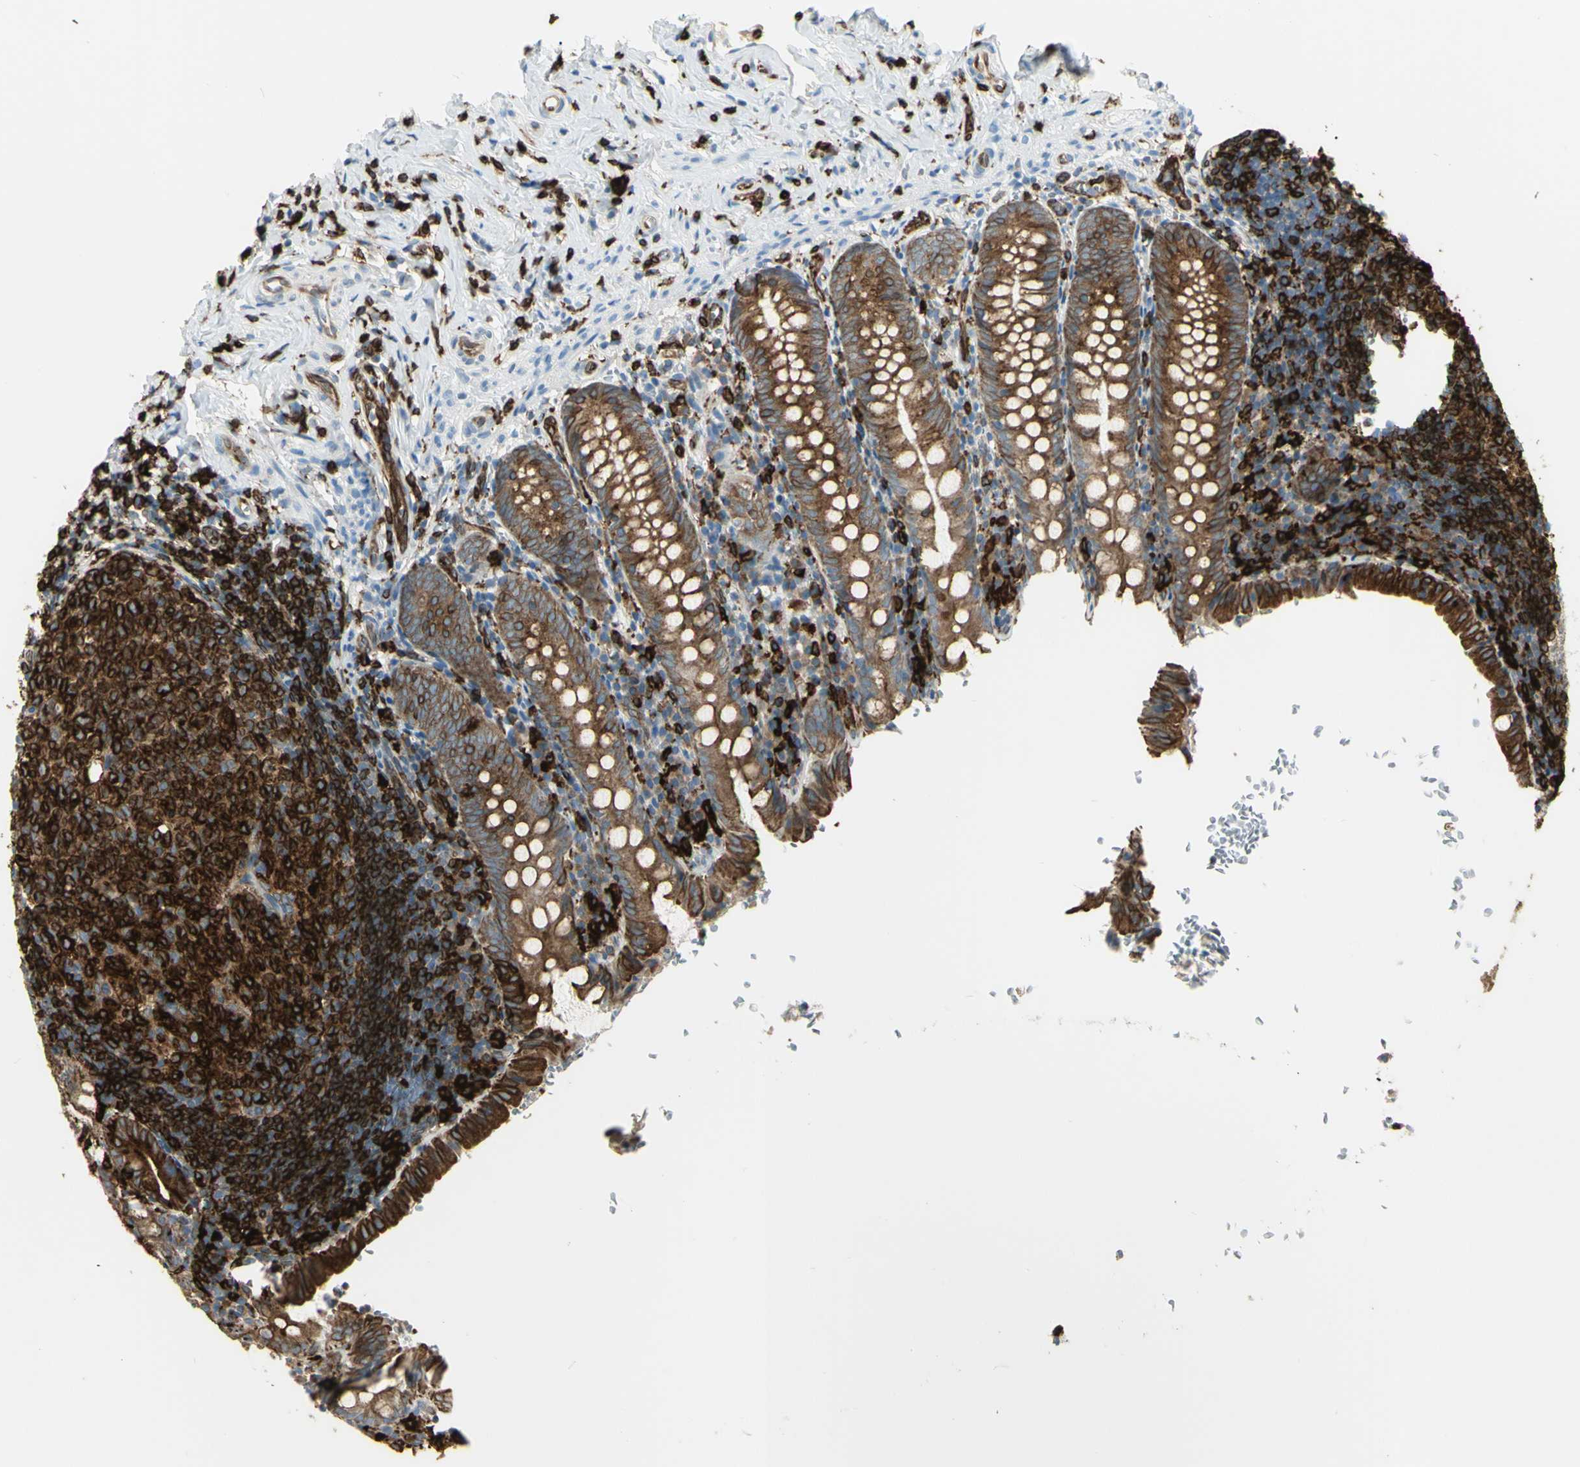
{"staining": {"intensity": "moderate", "quantity": ">75%", "location": "cytoplasmic/membranous"}, "tissue": "appendix", "cell_type": "Glandular cells", "image_type": "normal", "snomed": [{"axis": "morphology", "description": "Normal tissue, NOS"}, {"axis": "topography", "description": "Appendix"}], "caption": "Moderate cytoplasmic/membranous protein staining is present in approximately >75% of glandular cells in appendix. (Stains: DAB in brown, nuclei in blue, Microscopy: brightfield microscopy at high magnification).", "gene": "CD74", "patient": {"sex": "female", "age": 10}}